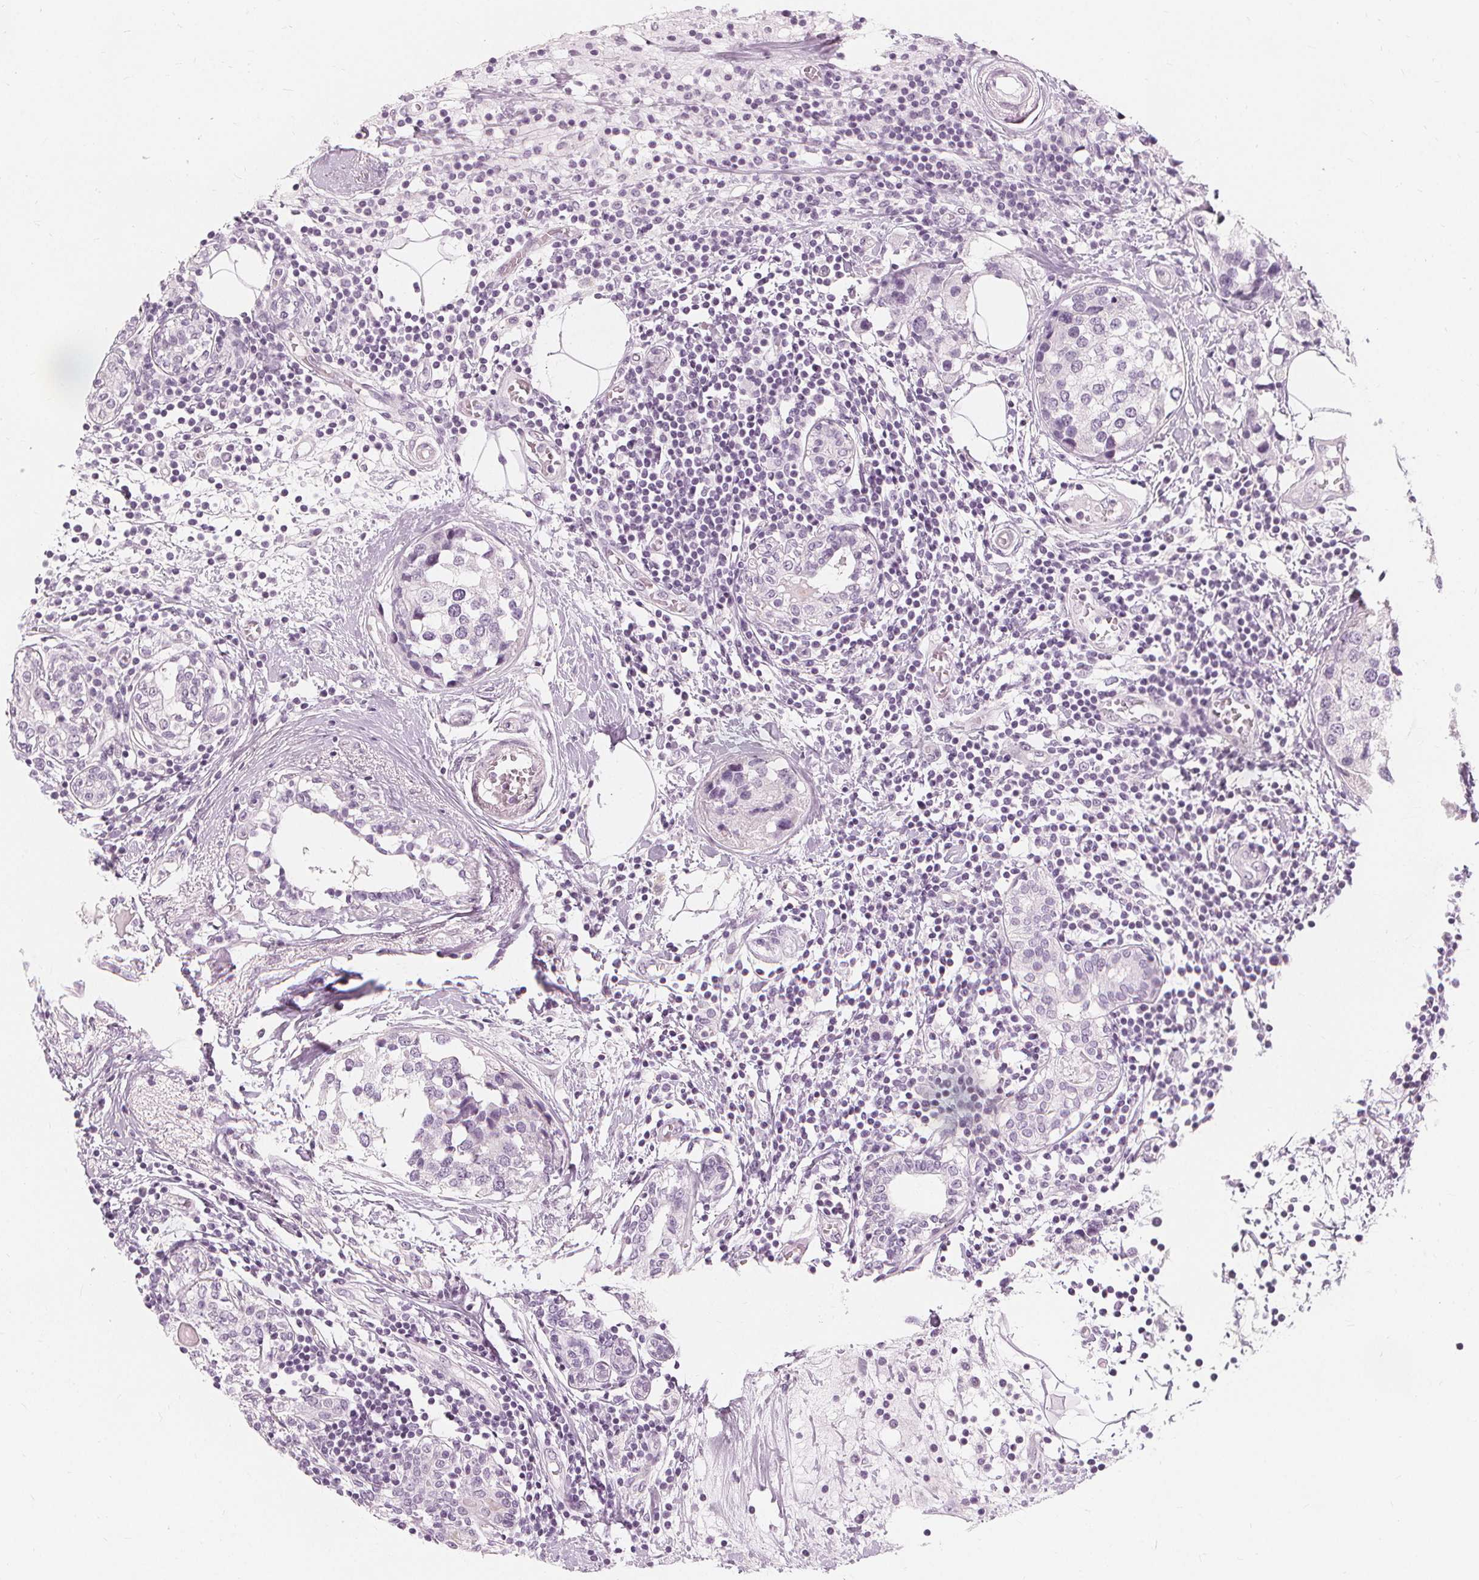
{"staining": {"intensity": "negative", "quantity": "none", "location": "none"}, "tissue": "breast cancer", "cell_type": "Tumor cells", "image_type": "cancer", "snomed": [{"axis": "morphology", "description": "Lobular carcinoma"}, {"axis": "topography", "description": "Breast"}], "caption": "The immunohistochemistry (IHC) image has no significant expression in tumor cells of lobular carcinoma (breast) tissue.", "gene": "MUC12", "patient": {"sex": "female", "age": 59}}